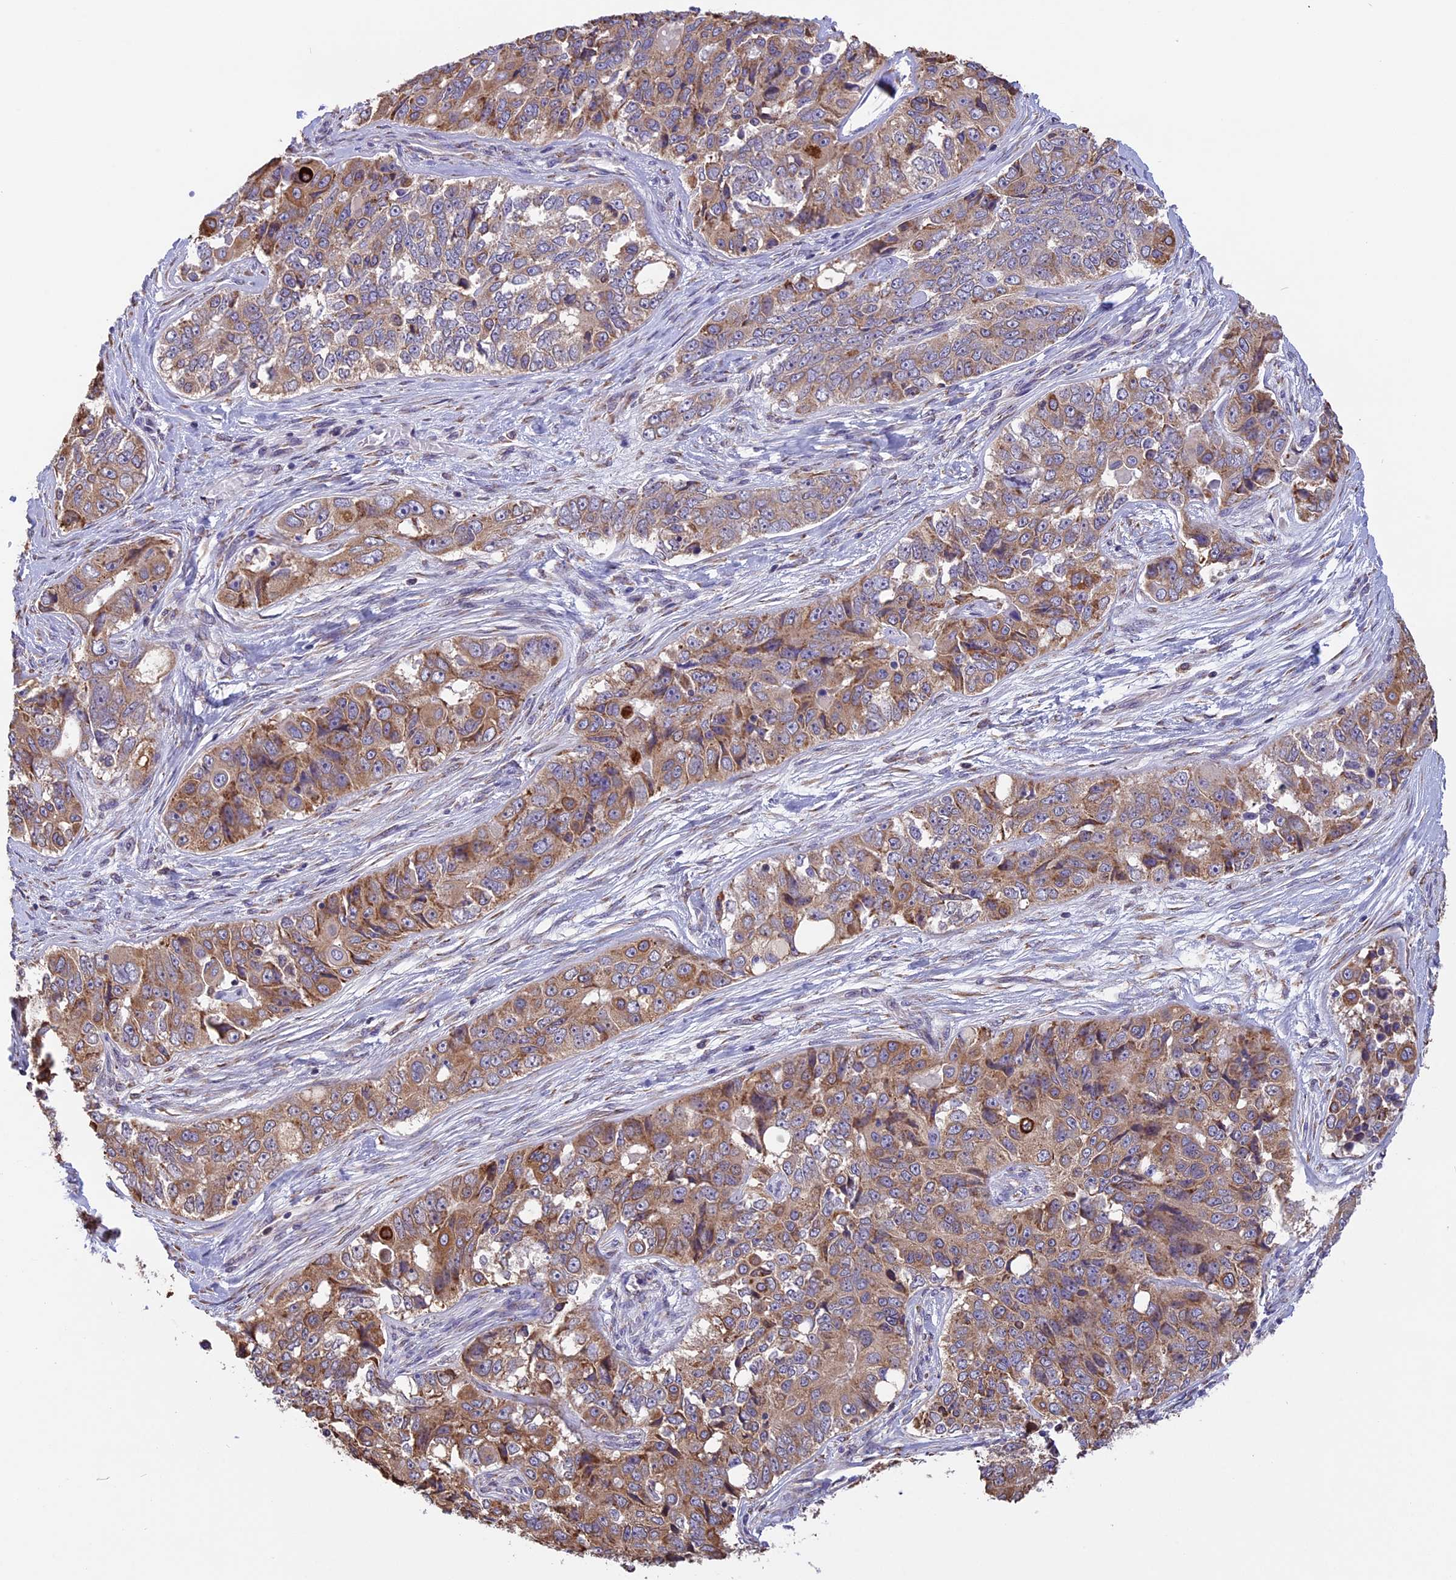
{"staining": {"intensity": "moderate", "quantity": ">75%", "location": "cytoplasmic/membranous"}, "tissue": "ovarian cancer", "cell_type": "Tumor cells", "image_type": "cancer", "snomed": [{"axis": "morphology", "description": "Carcinoma, endometroid"}, {"axis": "topography", "description": "Ovary"}], "caption": "A micrograph showing moderate cytoplasmic/membranous expression in approximately >75% of tumor cells in ovarian cancer, as visualized by brown immunohistochemical staining.", "gene": "DMRTA2", "patient": {"sex": "female", "age": 51}}